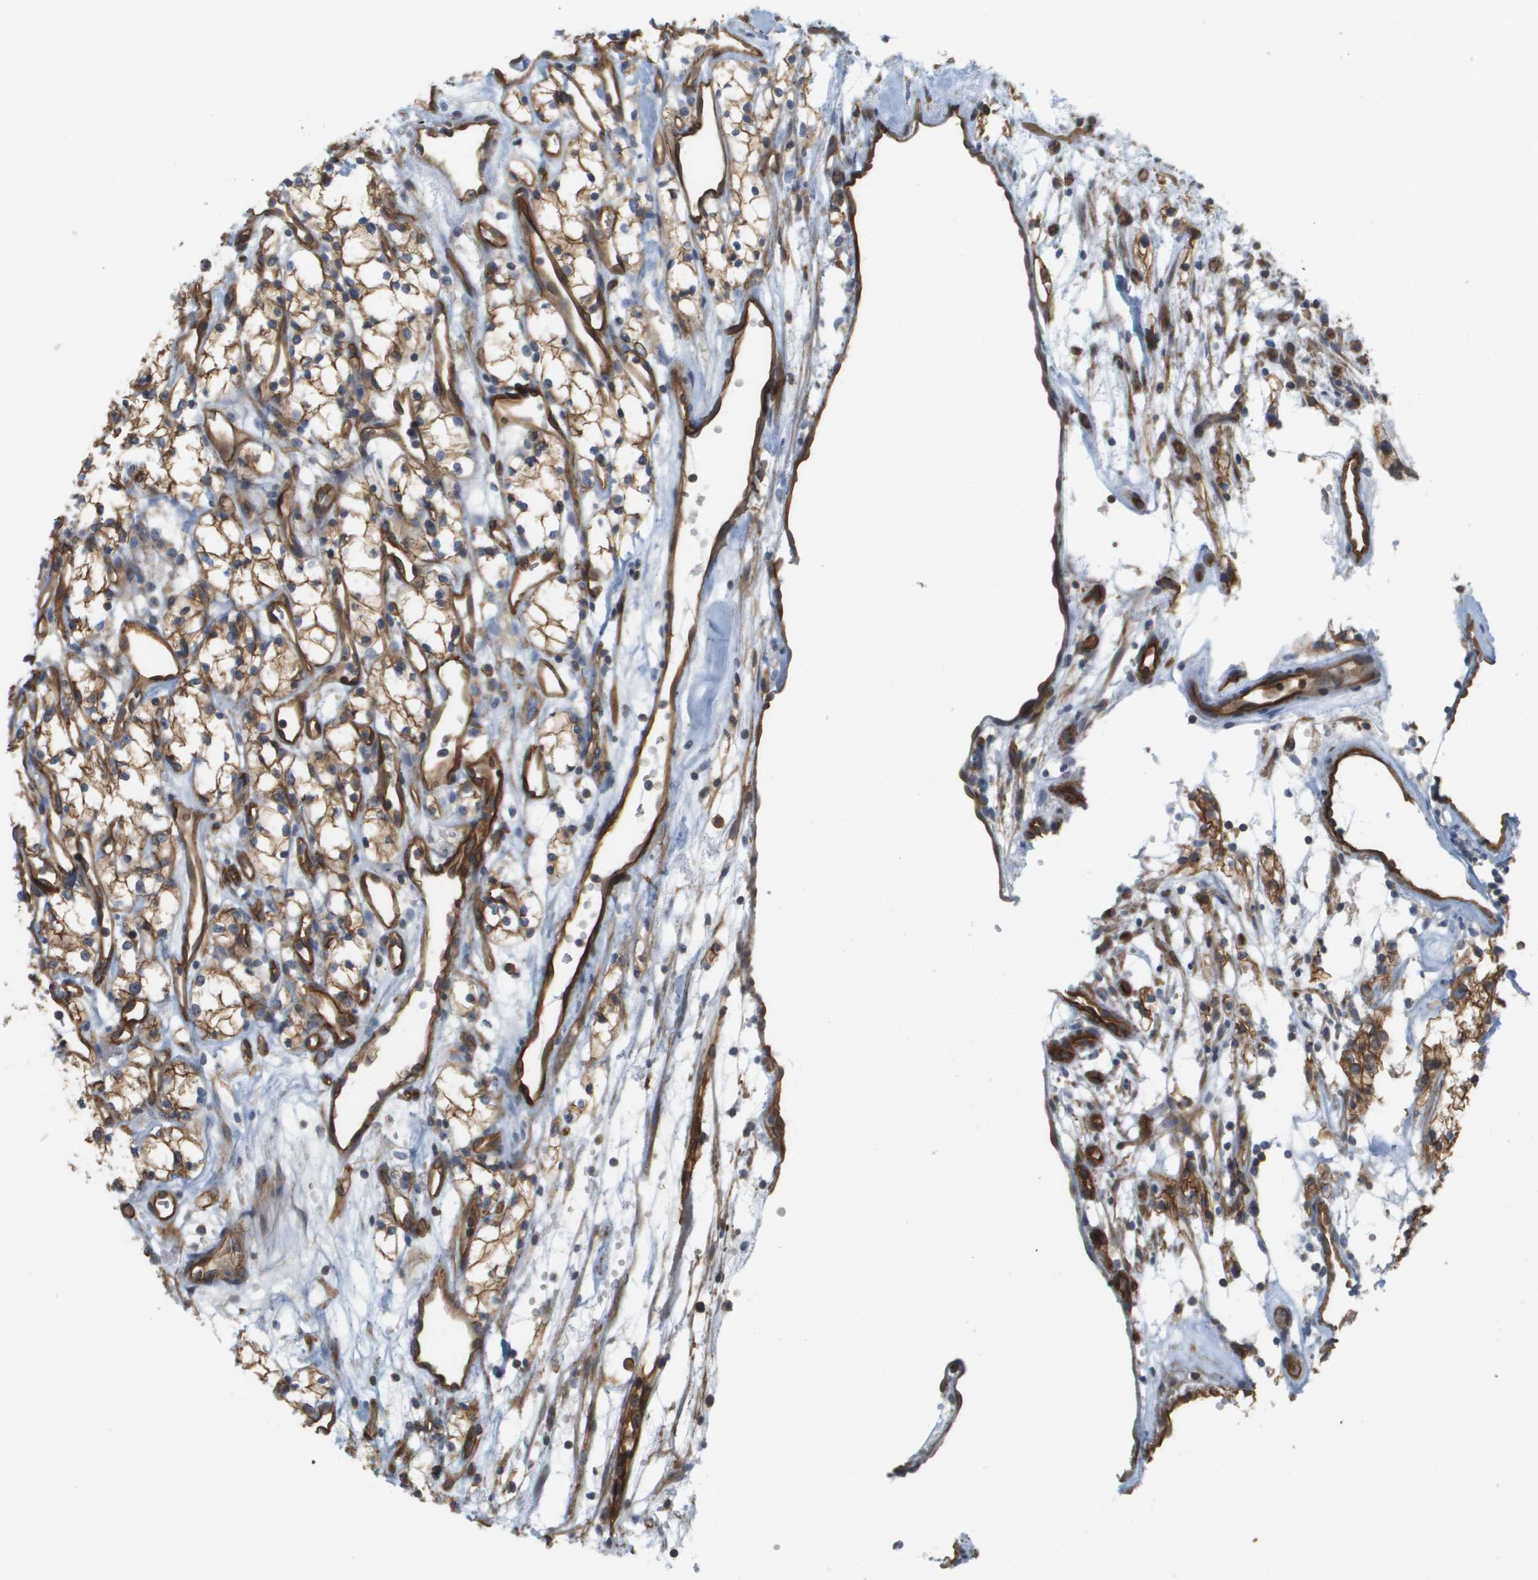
{"staining": {"intensity": "moderate", "quantity": ">75%", "location": "cytoplasmic/membranous"}, "tissue": "renal cancer", "cell_type": "Tumor cells", "image_type": "cancer", "snomed": [{"axis": "morphology", "description": "Adenocarcinoma, NOS"}, {"axis": "topography", "description": "Kidney"}], "caption": "DAB (3,3'-diaminobenzidine) immunohistochemical staining of renal cancer (adenocarcinoma) demonstrates moderate cytoplasmic/membranous protein positivity in about >75% of tumor cells. The staining was performed using DAB to visualize the protein expression in brown, while the nuclei were stained in blue with hematoxylin (Magnification: 20x).", "gene": "SGMS2", "patient": {"sex": "male", "age": 59}}